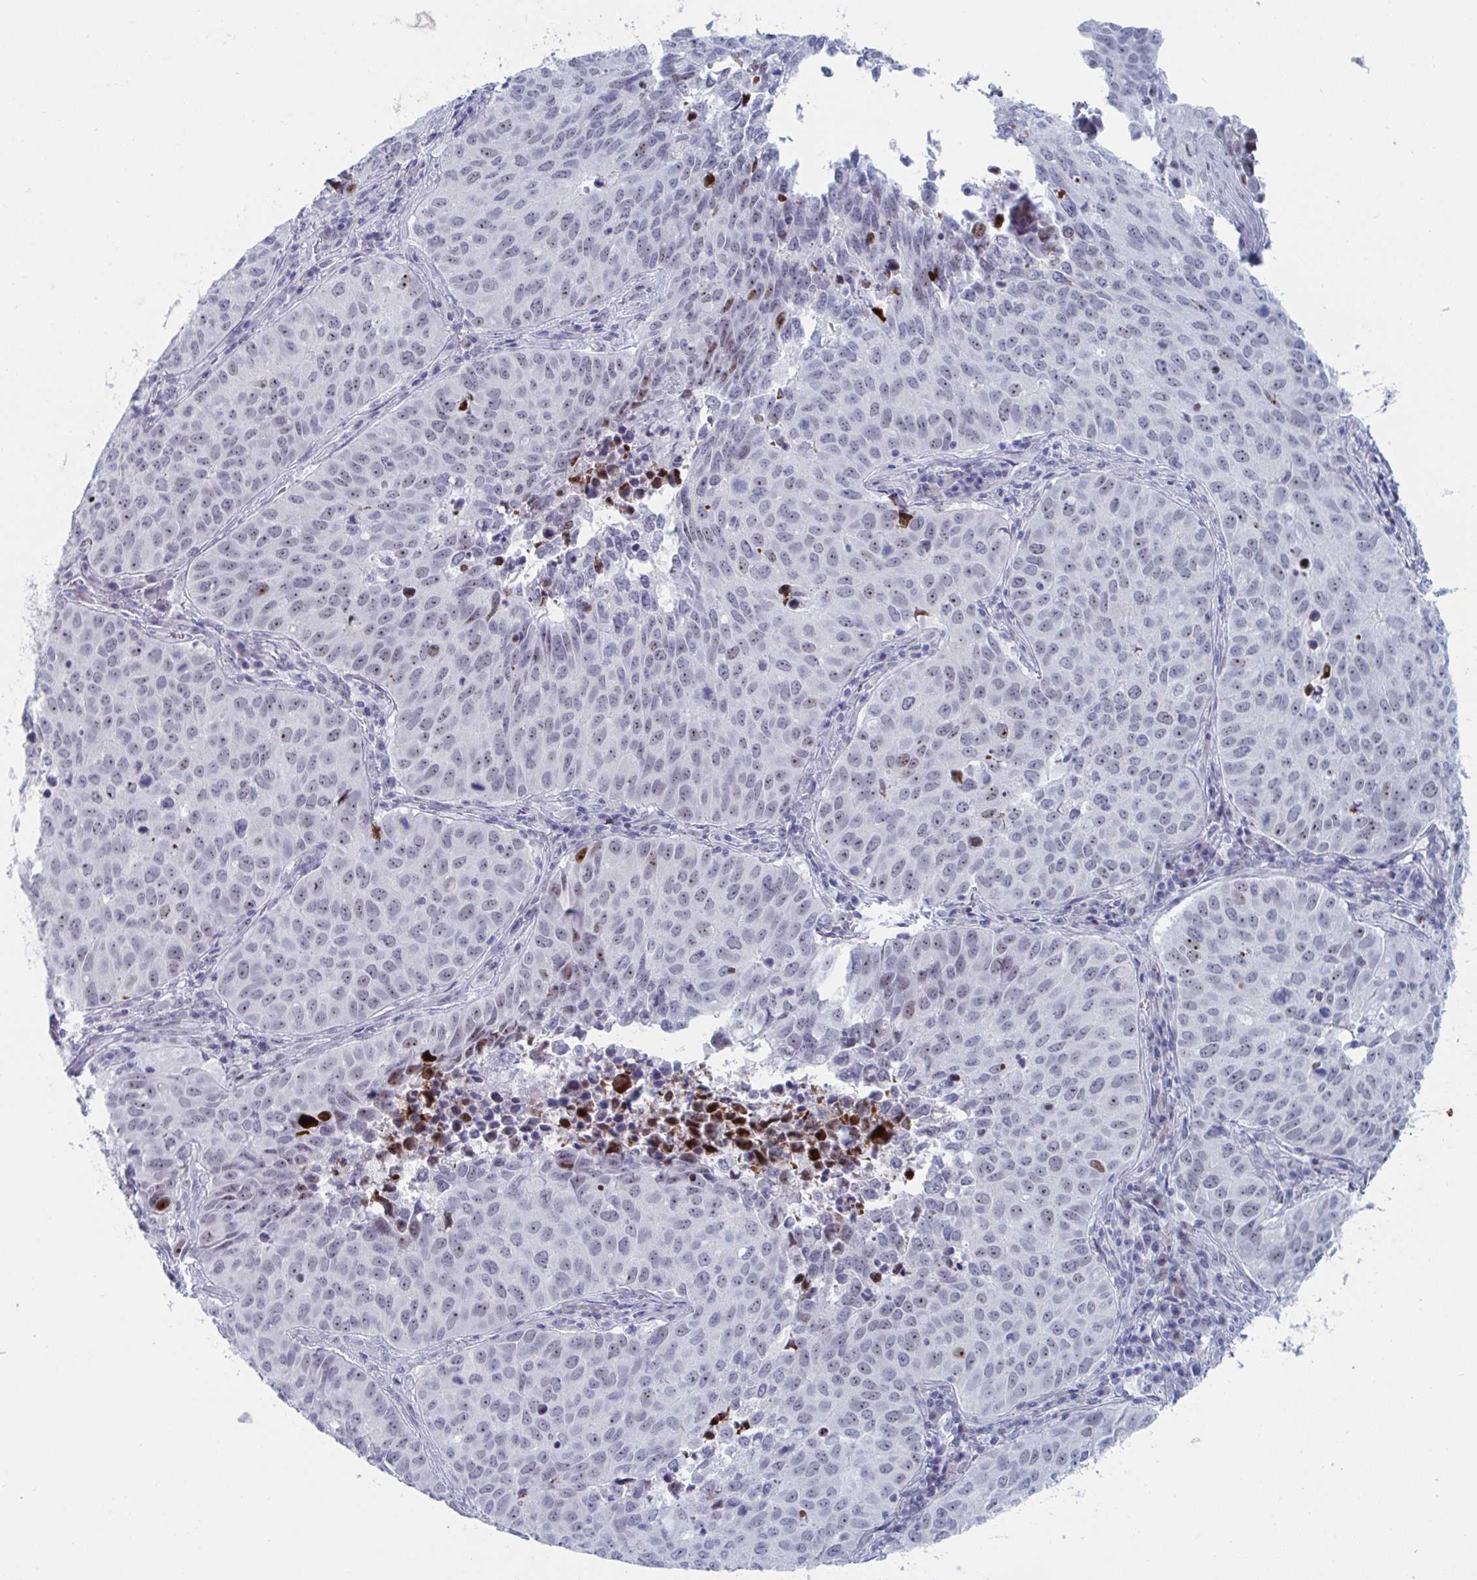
{"staining": {"intensity": "weak", "quantity": "25%-75%", "location": "nuclear"}, "tissue": "lung cancer", "cell_type": "Tumor cells", "image_type": "cancer", "snomed": [{"axis": "morphology", "description": "Adenocarcinoma, NOS"}, {"axis": "topography", "description": "Lung"}], "caption": "Immunohistochemistry (IHC) image of human adenocarcinoma (lung) stained for a protein (brown), which shows low levels of weak nuclear expression in about 25%-75% of tumor cells.", "gene": "NR1H2", "patient": {"sex": "female", "age": 50}}